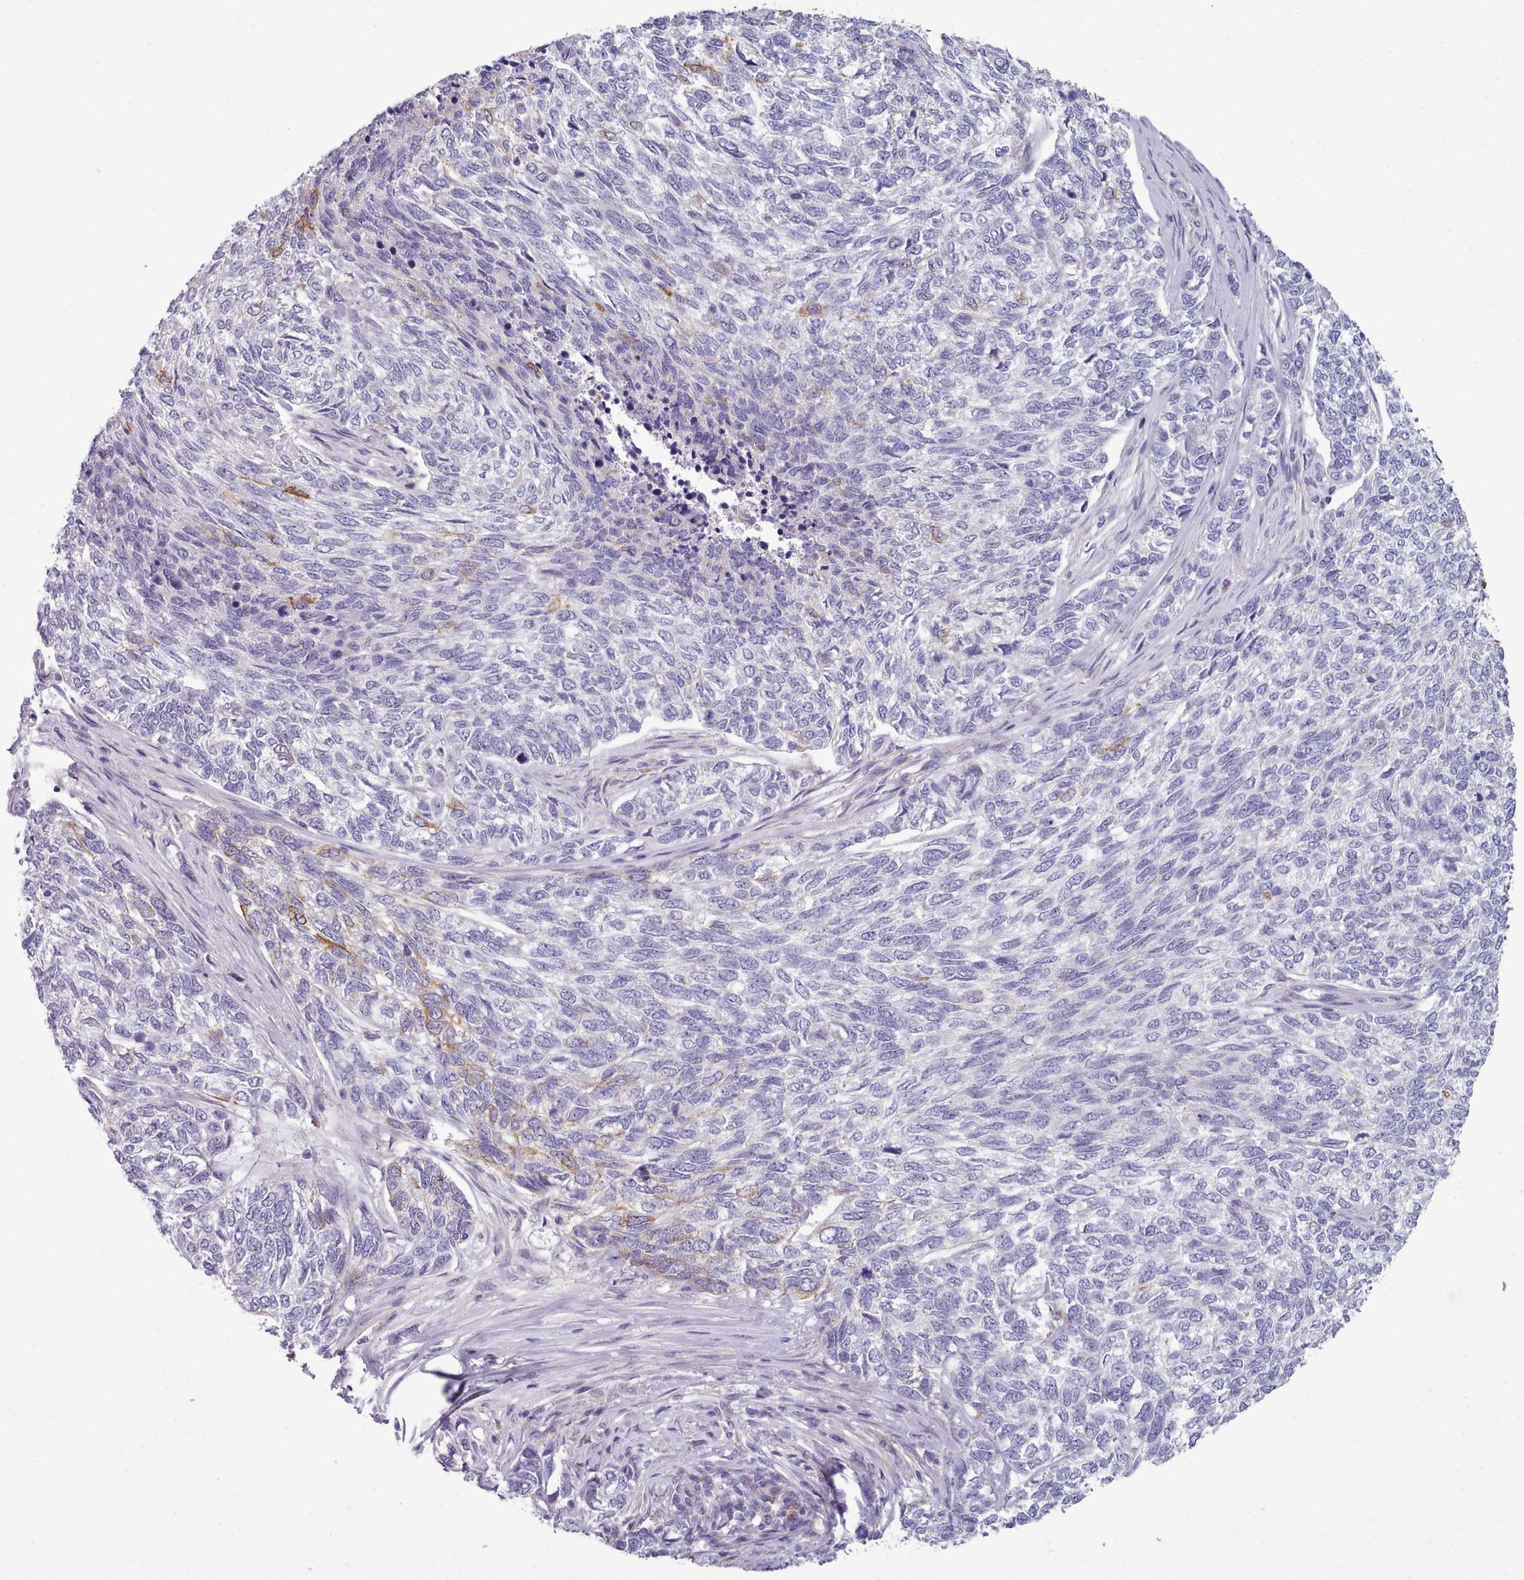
{"staining": {"intensity": "moderate", "quantity": "<25%", "location": "cytoplasmic/membranous"}, "tissue": "skin cancer", "cell_type": "Tumor cells", "image_type": "cancer", "snomed": [{"axis": "morphology", "description": "Basal cell carcinoma"}, {"axis": "topography", "description": "Skin"}], "caption": "Skin cancer stained with a brown dye exhibits moderate cytoplasmic/membranous positive expression in approximately <25% of tumor cells.", "gene": "MYRFL", "patient": {"sex": "female", "age": 65}}